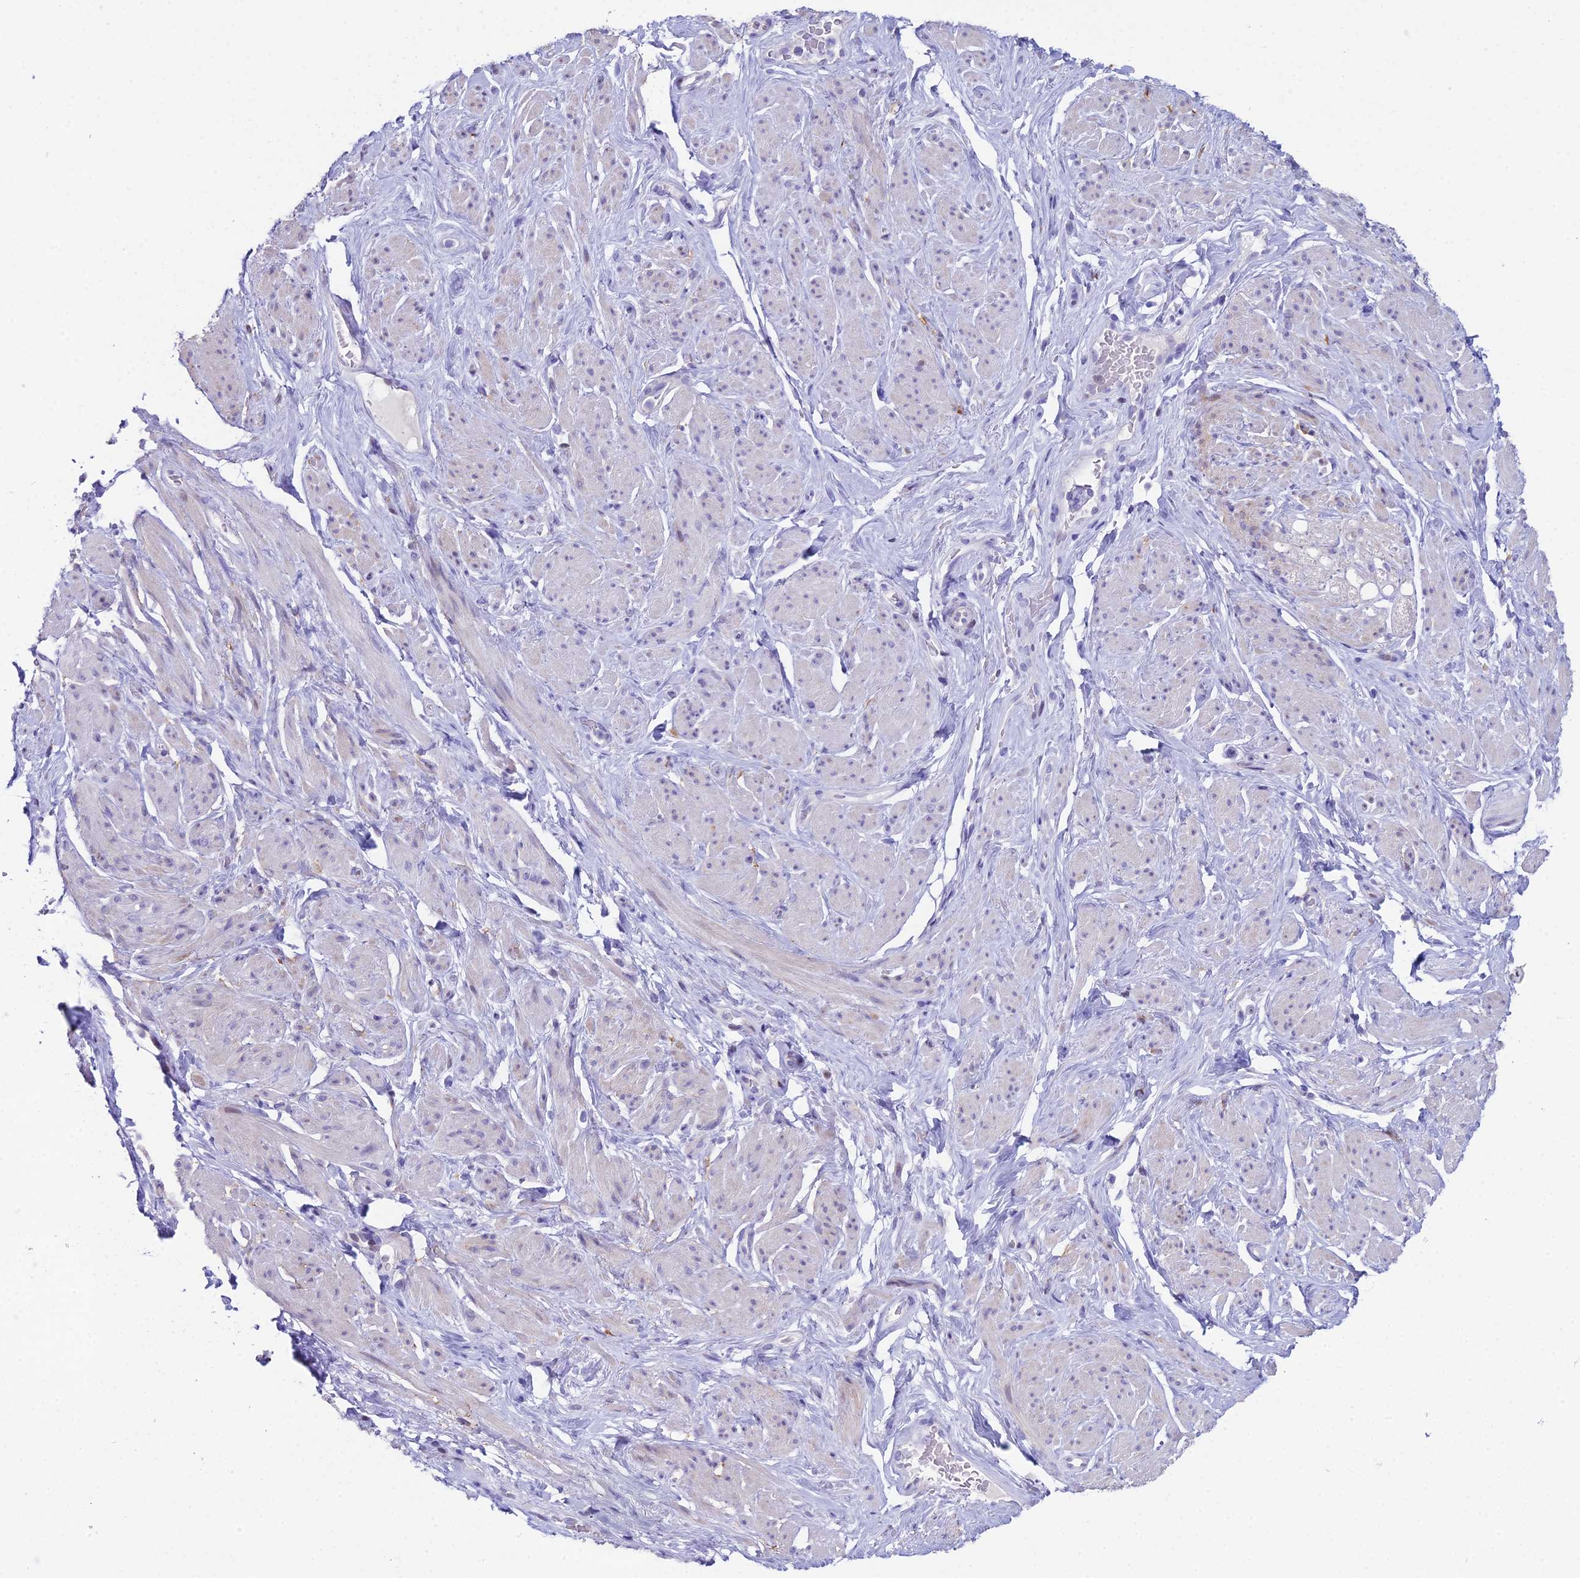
{"staining": {"intensity": "negative", "quantity": "none", "location": "none"}, "tissue": "smooth muscle", "cell_type": "Smooth muscle cells", "image_type": "normal", "snomed": [{"axis": "morphology", "description": "Normal tissue, NOS"}, {"axis": "topography", "description": "Smooth muscle"}, {"axis": "topography", "description": "Peripheral nerve tissue"}], "caption": "Immunohistochemistry (IHC) histopathology image of unremarkable smooth muscle stained for a protein (brown), which exhibits no positivity in smooth muscle cells. (DAB (3,3'-diaminobenzidine) immunohistochemistry visualized using brightfield microscopy, high magnification).", "gene": "CC2D2A", "patient": {"sex": "male", "age": 69}}